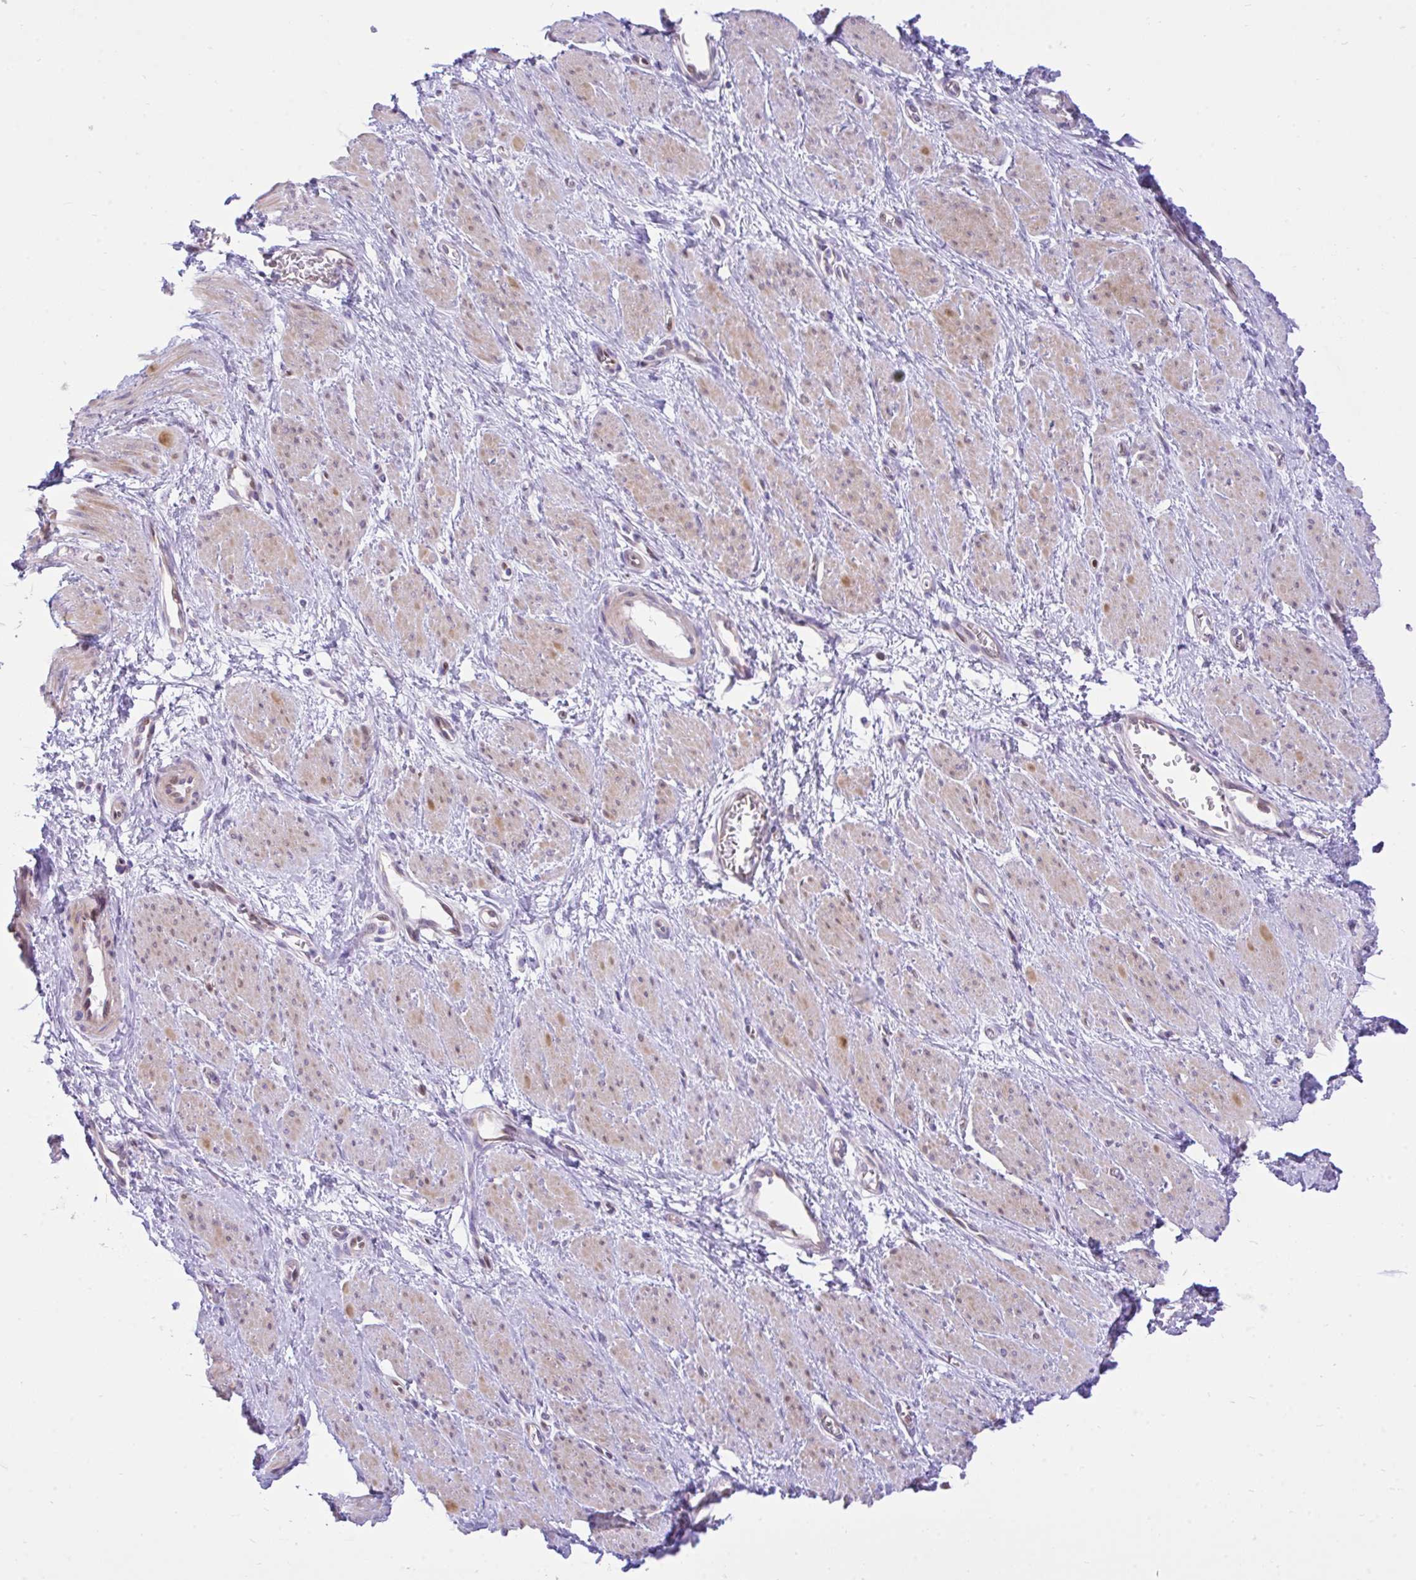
{"staining": {"intensity": "weak", "quantity": "25%-75%", "location": "cytoplasmic/membranous"}, "tissue": "smooth muscle", "cell_type": "Smooth muscle cells", "image_type": "normal", "snomed": [{"axis": "morphology", "description": "Normal tissue, NOS"}, {"axis": "topography", "description": "Smooth muscle"}, {"axis": "topography", "description": "Uterus"}], "caption": "The photomicrograph reveals immunohistochemical staining of unremarkable smooth muscle. There is weak cytoplasmic/membranous expression is appreciated in about 25%-75% of smooth muscle cells.", "gene": "EEF1A1", "patient": {"sex": "female", "age": 39}}